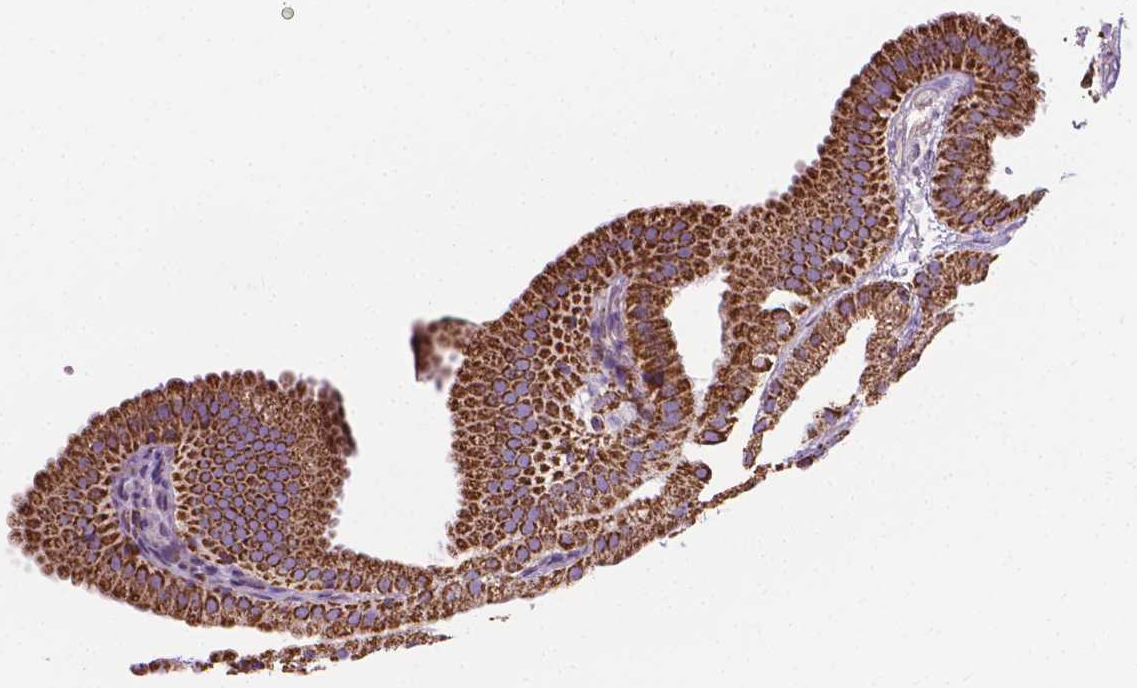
{"staining": {"intensity": "strong", "quantity": ">75%", "location": "cytoplasmic/membranous"}, "tissue": "gallbladder", "cell_type": "Glandular cells", "image_type": "normal", "snomed": [{"axis": "morphology", "description": "Normal tissue, NOS"}, {"axis": "topography", "description": "Gallbladder"}], "caption": "Gallbladder stained with immunohistochemistry (IHC) demonstrates strong cytoplasmic/membranous positivity in about >75% of glandular cells. (Brightfield microscopy of DAB IHC at high magnification).", "gene": "RMDN3", "patient": {"sex": "female", "age": 63}}